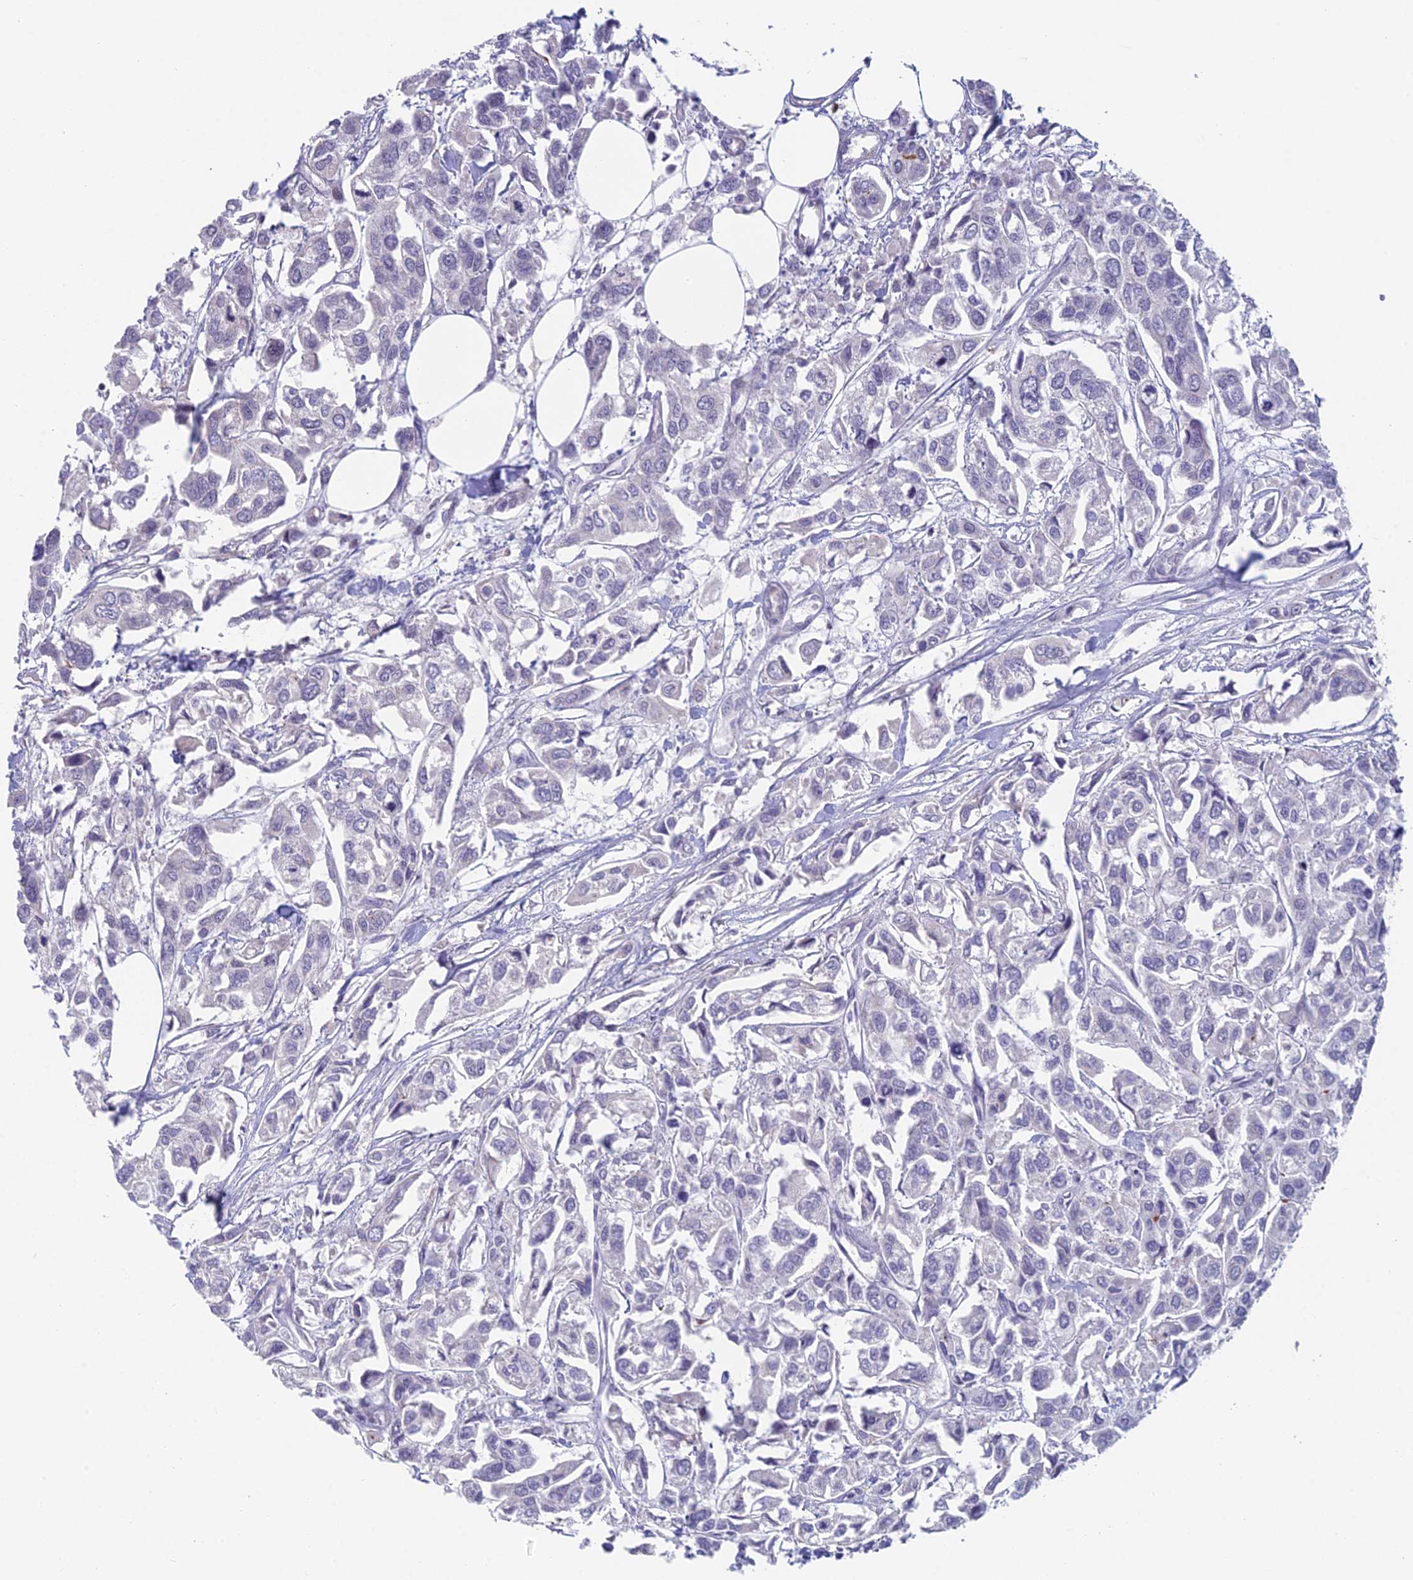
{"staining": {"intensity": "negative", "quantity": "none", "location": "none"}, "tissue": "urothelial cancer", "cell_type": "Tumor cells", "image_type": "cancer", "snomed": [{"axis": "morphology", "description": "Urothelial carcinoma, High grade"}, {"axis": "topography", "description": "Urinary bladder"}], "caption": "Urothelial carcinoma (high-grade) was stained to show a protein in brown. There is no significant positivity in tumor cells.", "gene": "PPP1R26", "patient": {"sex": "male", "age": 67}}